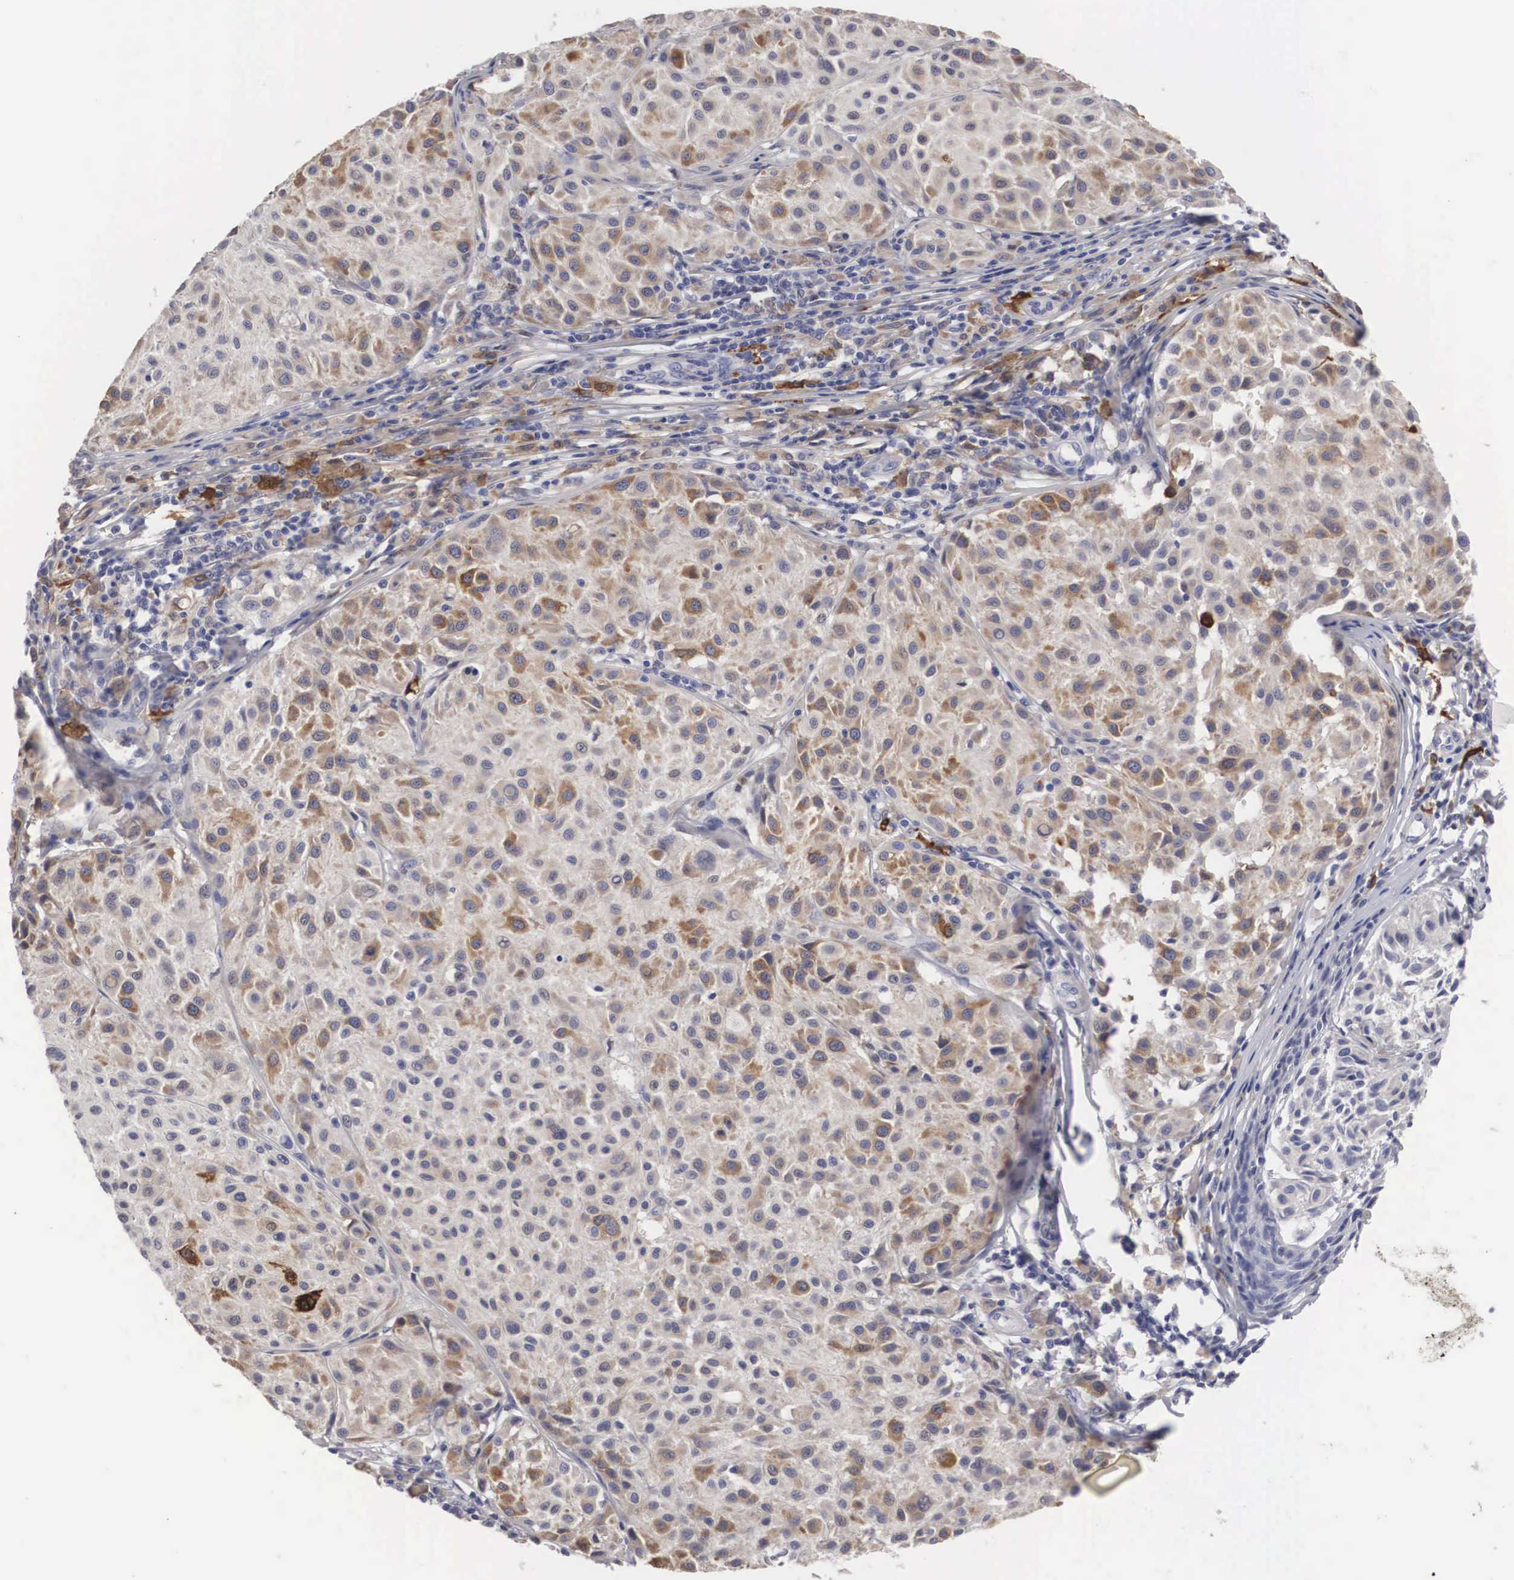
{"staining": {"intensity": "weak", "quantity": "25%-75%", "location": "cytoplasmic/membranous"}, "tissue": "melanoma", "cell_type": "Tumor cells", "image_type": "cancer", "snomed": [{"axis": "morphology", "description": "Malignant melanoma, NOS"}, {"axis": "topography", "description": "Skin"}], "caption": "A low amount of weak cytoplasmic/membranous expression is seen in approximately 25%-75% of tumor cells in malignant melanoma tissue. (DAB (3,3'-diaminobenzidine) = brown stain, brightfield microscopy at high magnification).", "gene": "HMOX1", "patient": {"sex": "male", "age": 36}}